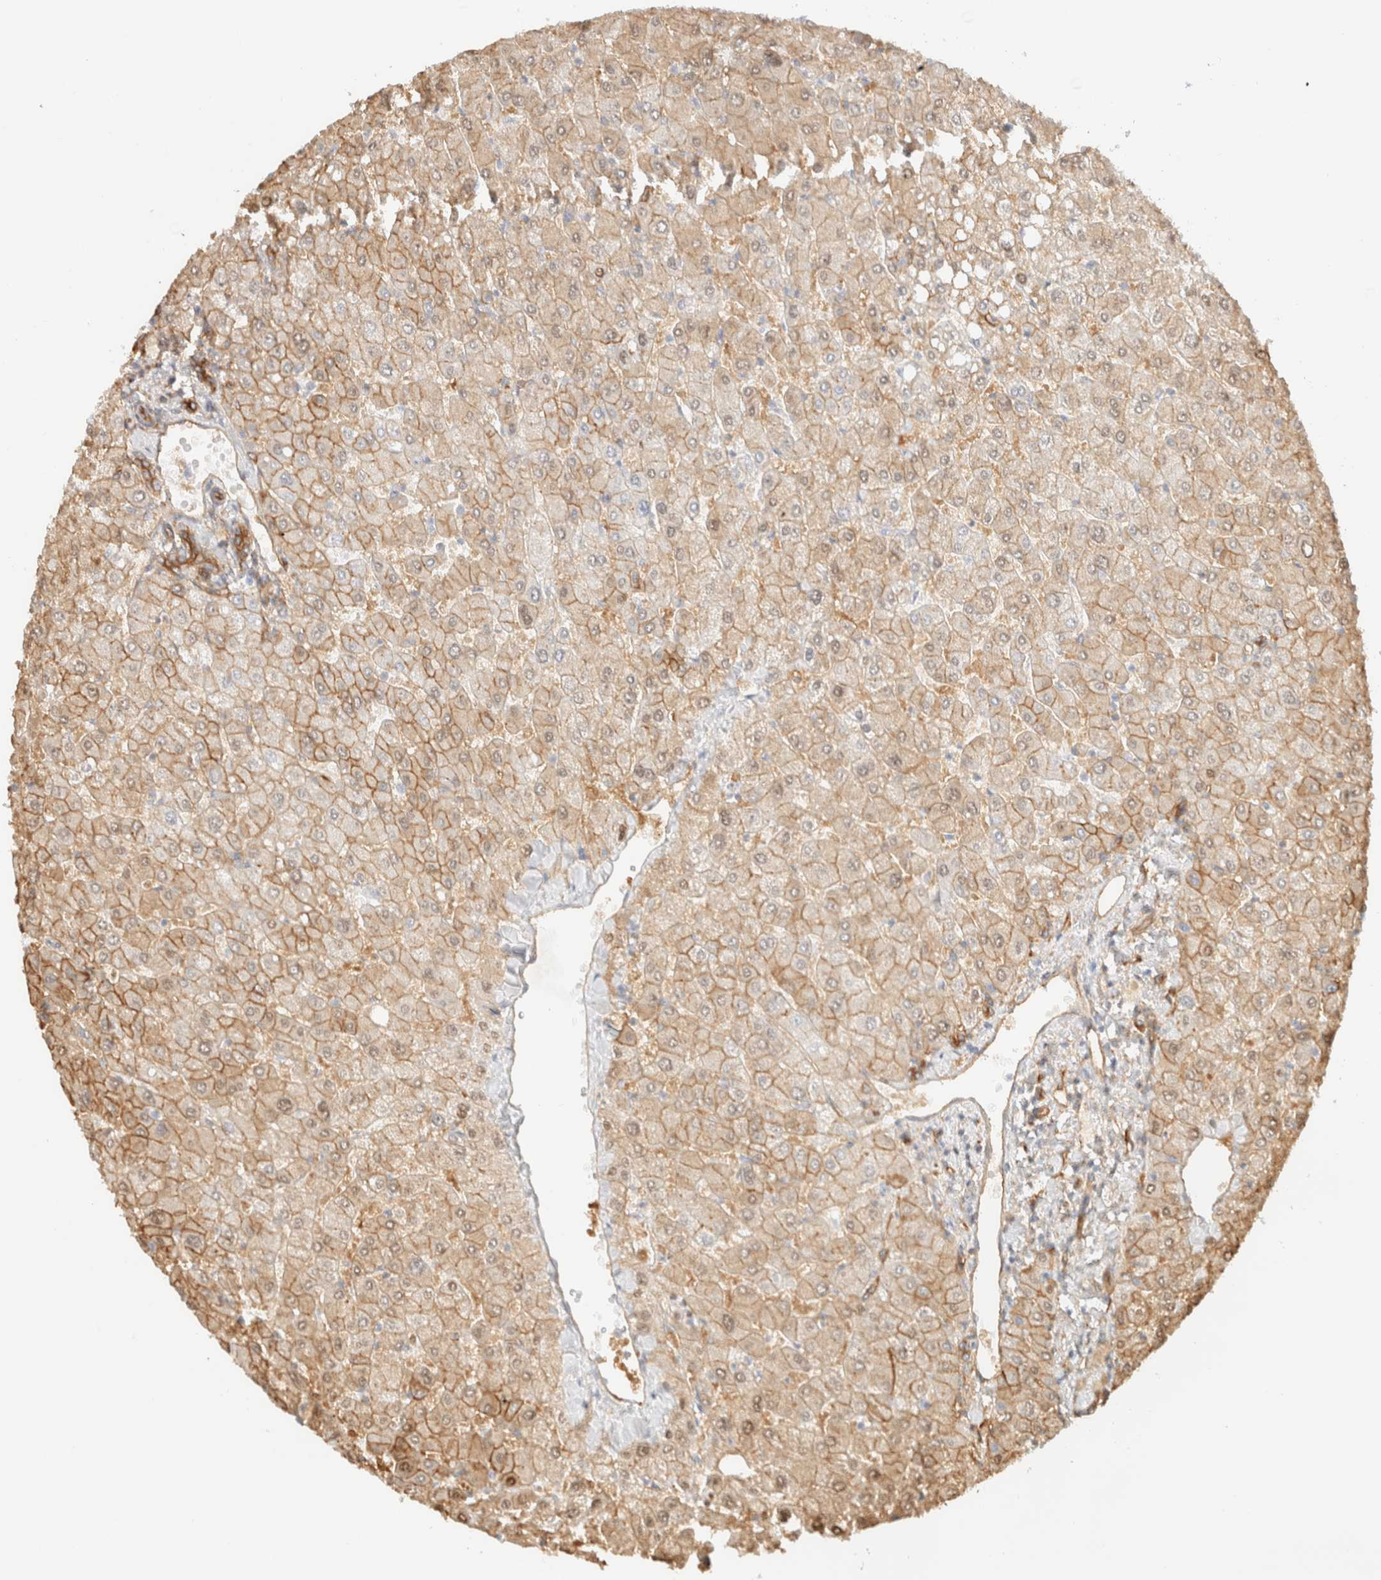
{"staining": {"intensity": "moderate", "quantity": ">75%", "location": "cytoplasmic/membranous"}, "tissue": "liver", "cell_type": "Cholangiocytes", "image_type": "normal", "snomed": [{"axis": "morphology", "description": "Normal tissue, NOS"}, {"axis": "topography", "description": "Liver"}], "caption": "Brown immunohistochemical staining in unremarkable liver shows moderate cytoplasmic/membranous expression in about >75% of cholangiocytes. The protein of interest is stained brown, and the nuclei are stained in blue (DAB (3,3'-diaminobenzidine) IHC with brightfield microscopy, high magnification).", "gene": "CYB5R4", "patient": {"sex": "male", "age": 55}}